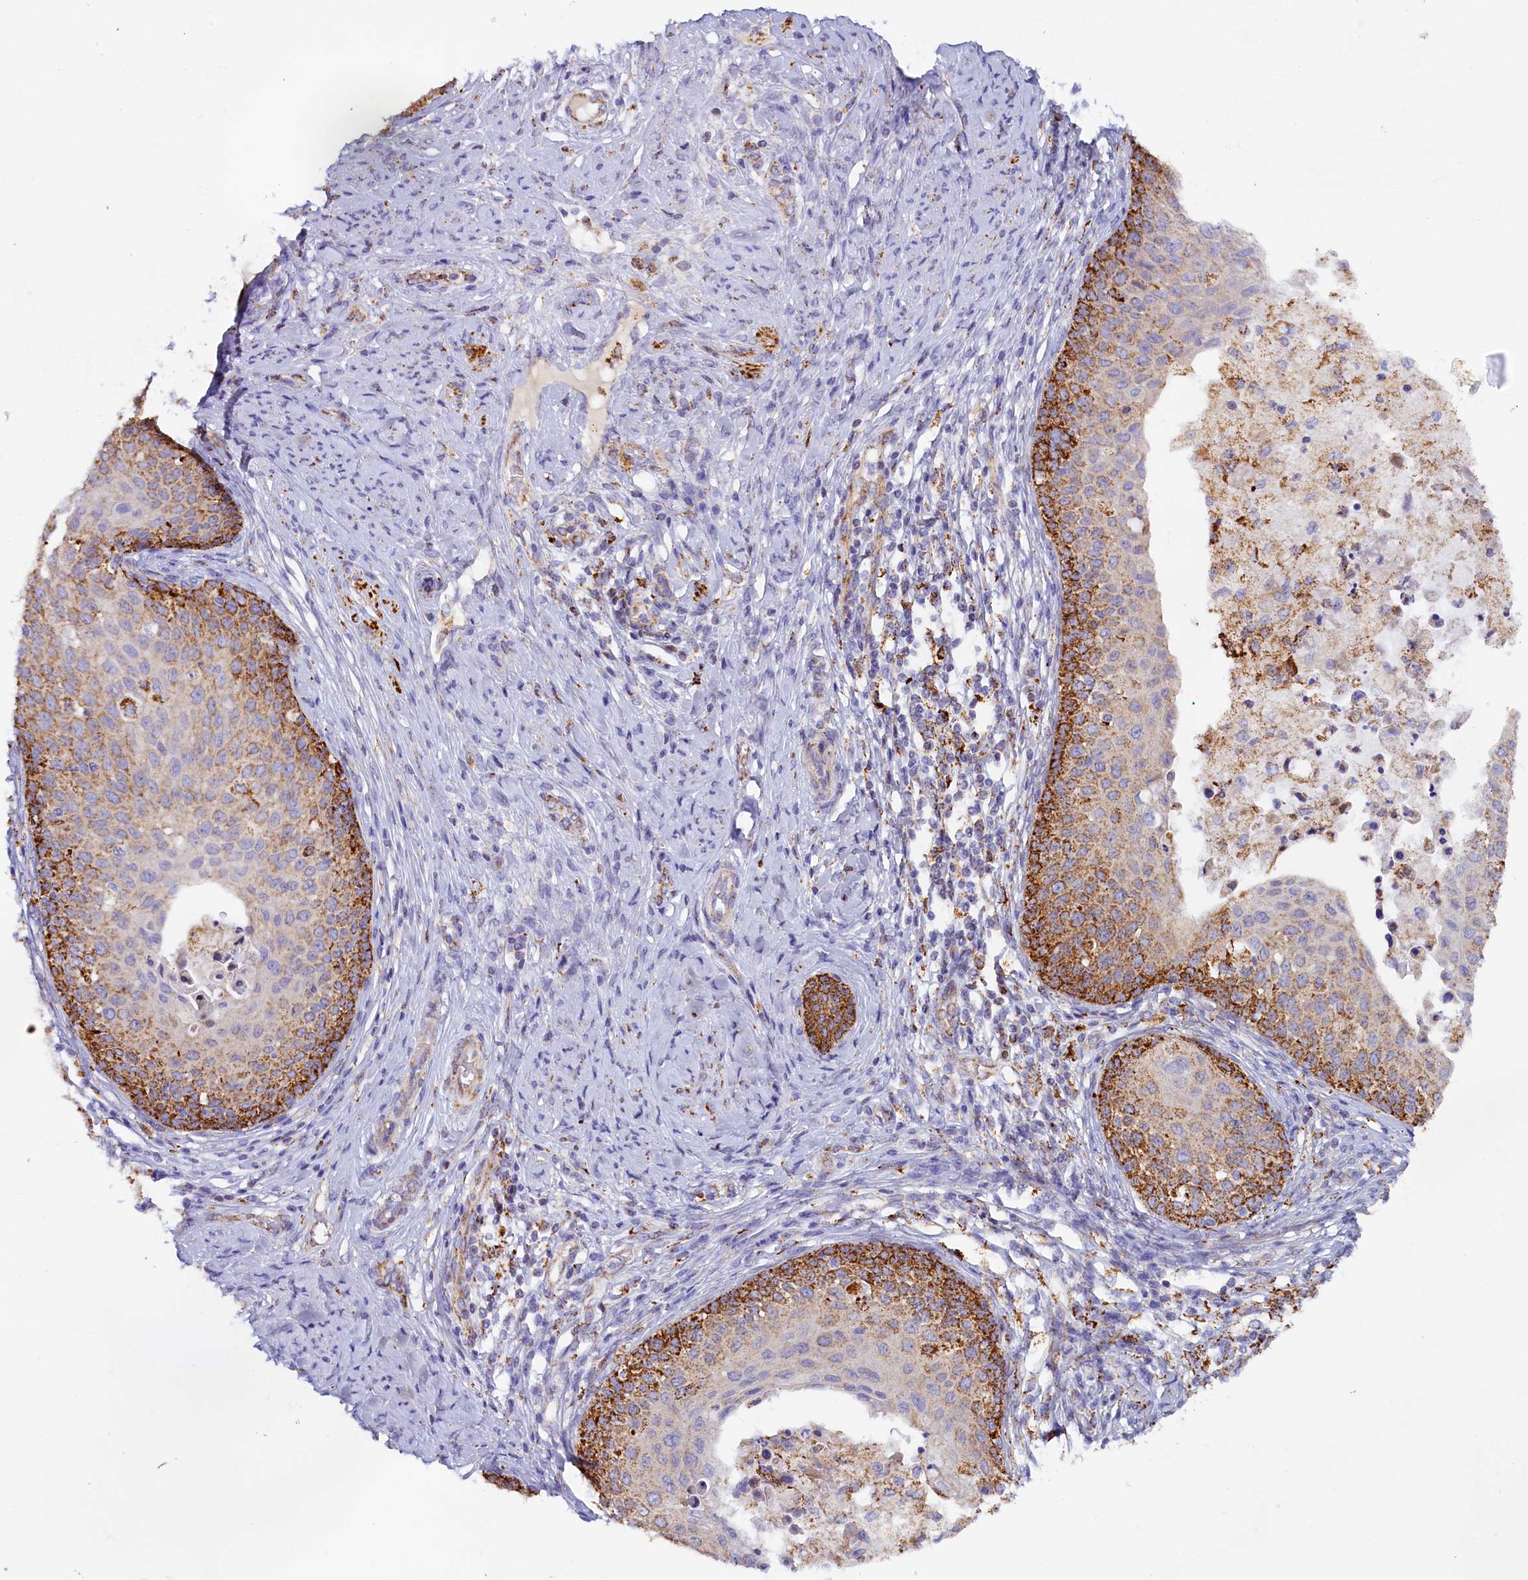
{"staining": {"intensity": "strong", "quantity": ">75%", "location": "cytoplasmic/membranous"}, "tissue": "cervical cancer", "cell_type": "Tumor cells", "image_type": "cancer", "snomed": [{"axis": "morphology", "description": "Squamous cell carcinoma, NOS"}, {"axis": "morphology", "description": "Adenocarcinoma, NOS"}, {"axis": "topography", "description": "Cervix"}], "caption": "Cervical cancer tissue reveals strong cytoplasmic/membranous staining in about >75% of tumor cells", "gene": "AKTIP", "patient": {"sex": "female", "age": 52}}